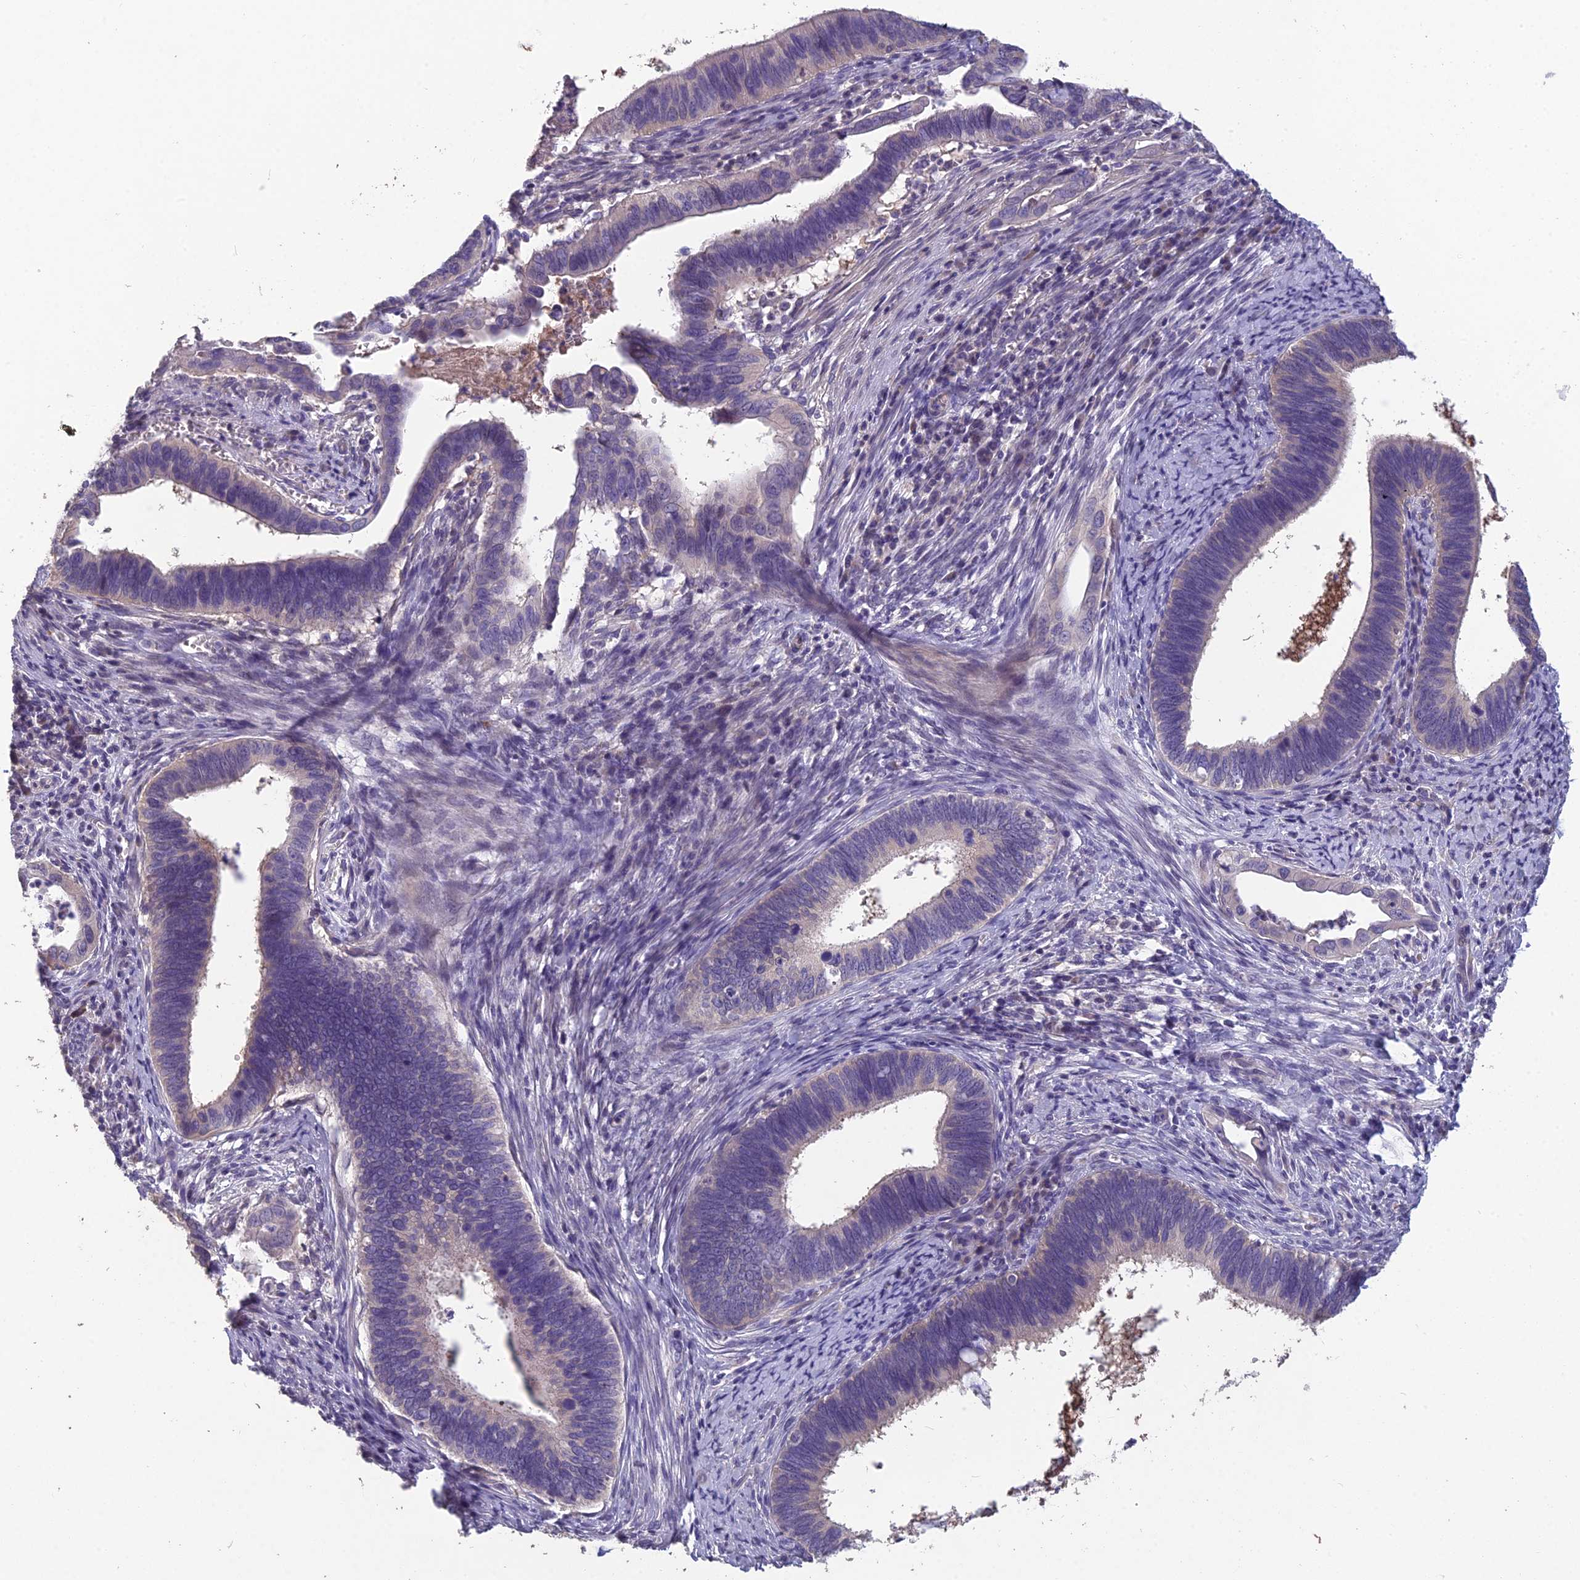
{"staining": {"intensity": "weak", "quantity": "<25%", "location": "cytoplasmic/membranous"}, "tissue": "cervical cancer", "cell_type": "Tumor cells", "image_type": "cancer", "snomed": [{"axis": "morphology", "description": "Adenocarcinoma, NOS"}, {"axis": "topography", "description": "Cervix"}], "caption": "Tumor cells show no significant staining in cervical cancer (adenocarcinoma). (DAB (3,3'-diaminobenzidine) IHC, high magnification).", "gene": "CEACAM16", "patient": {"sex": "female", "age": 42}}